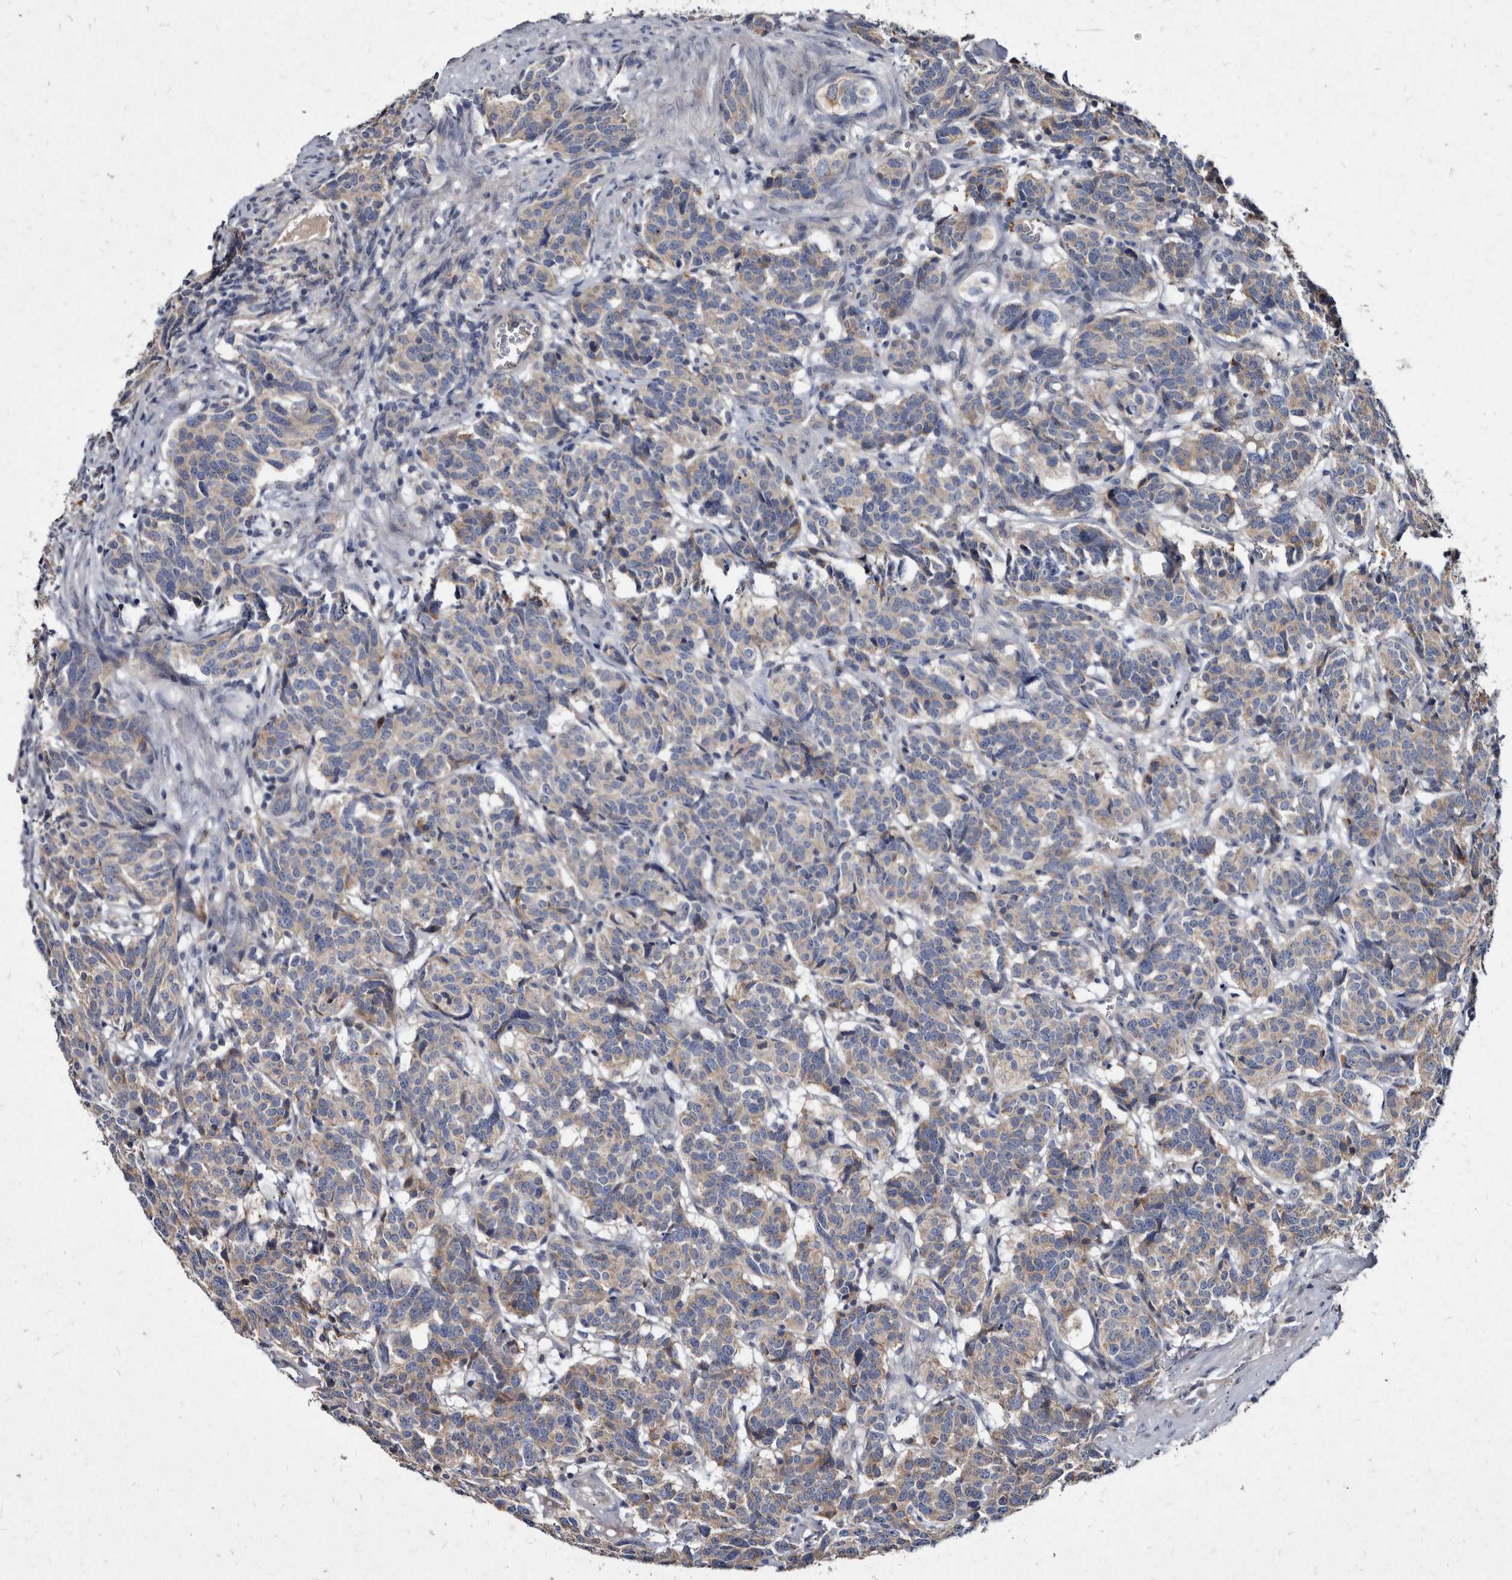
{"staining": {"intensity": "weak", "quantity": "25%-75%", "location": "cytoplasmic/membranous"}, "tissue": "carcinoid", "cell_type": "Tumor cells", "image_type": "cancer", "snomed": [{"axis": "morphology", "description": "Carcinoid, malignant, NOS"}, {"axis": "topography", "description": "Lung"}], "caption": "There is low levels of weak cytoplasmic/membranous positivity in tumor cells of malignant carcinoid, as demonstrated by immunohistochemical staining (brown color).", "gene": "YPEL3", "patient": {"sex": "female", "age": 46}}